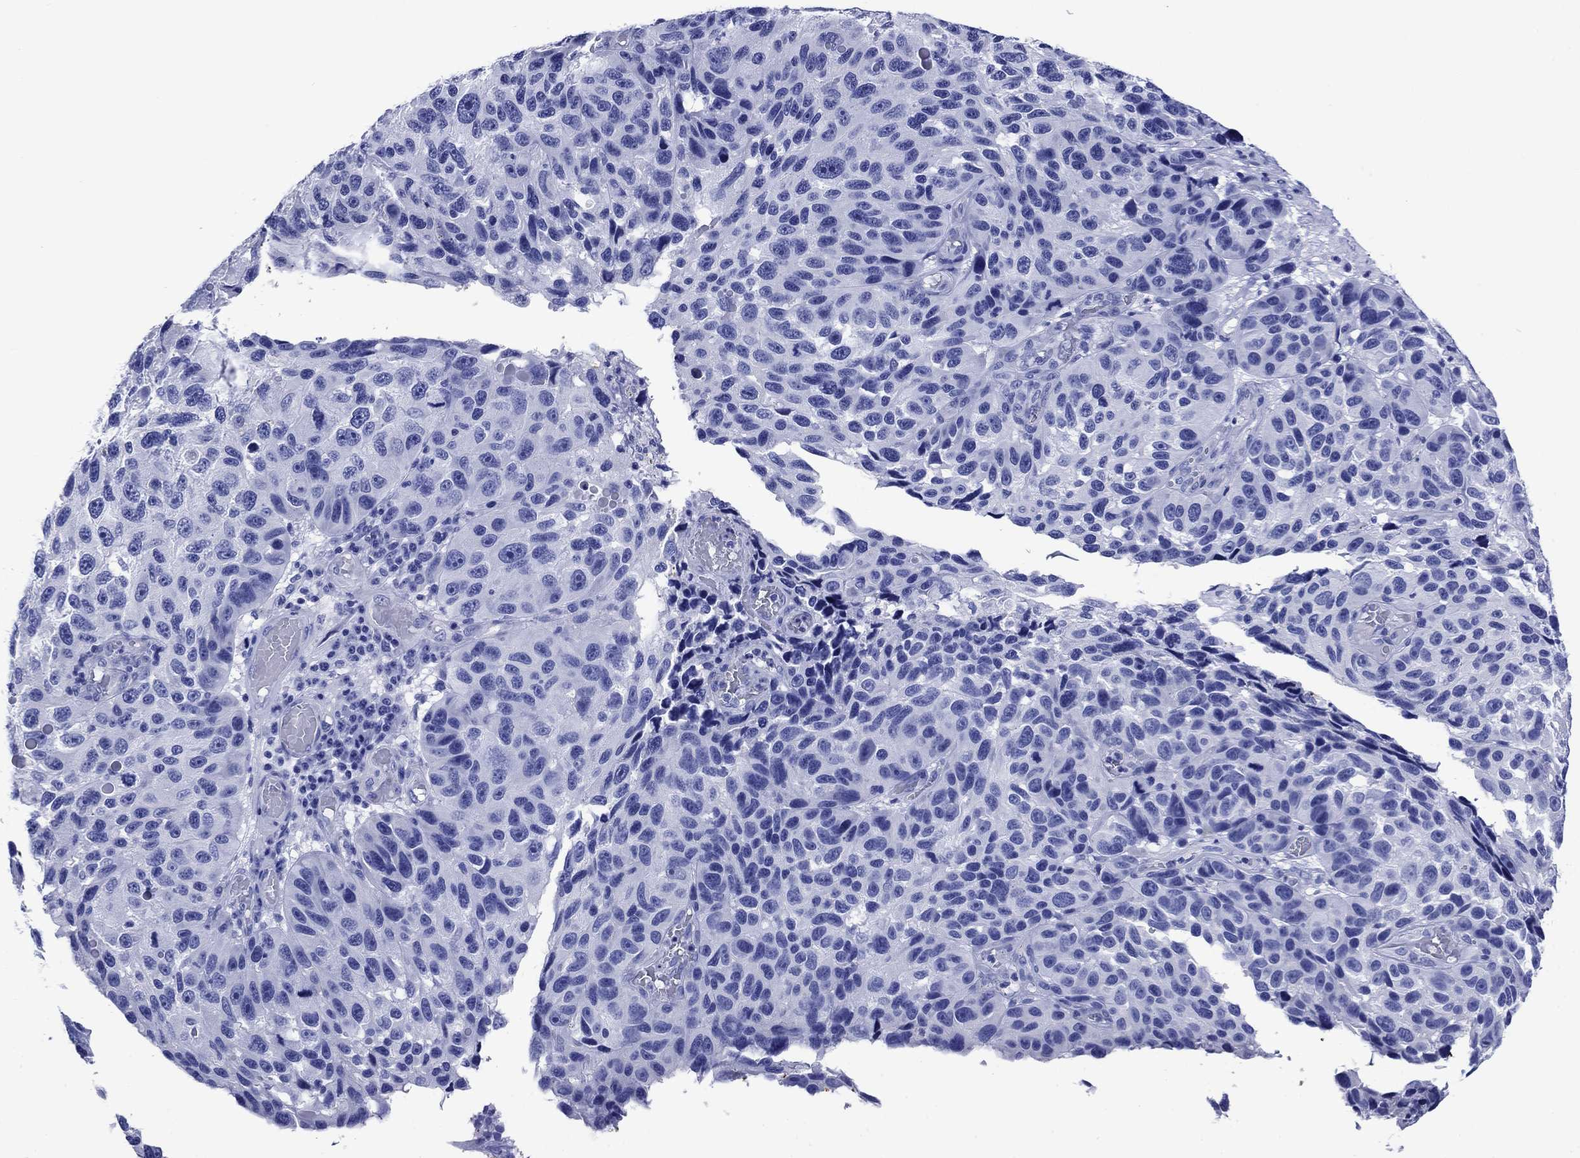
{"staining": {"intensity": "negative", "quantity": "none", "location": "none"}, "tissue": "melanoma", "cell_type": "Tumor cells", "image_type": "cancer", "snomed": [{"axis": "morphology", "description": "Malignant melanoma, NOS"}, {"axis": "topography", "description": "Skin"}], "caption": "Immunohistochemical staining of melanoma displays no significant positivity in tumor cells.", "gene": "SLC1A2", "patient": {"sex": "male", "age": 53}}